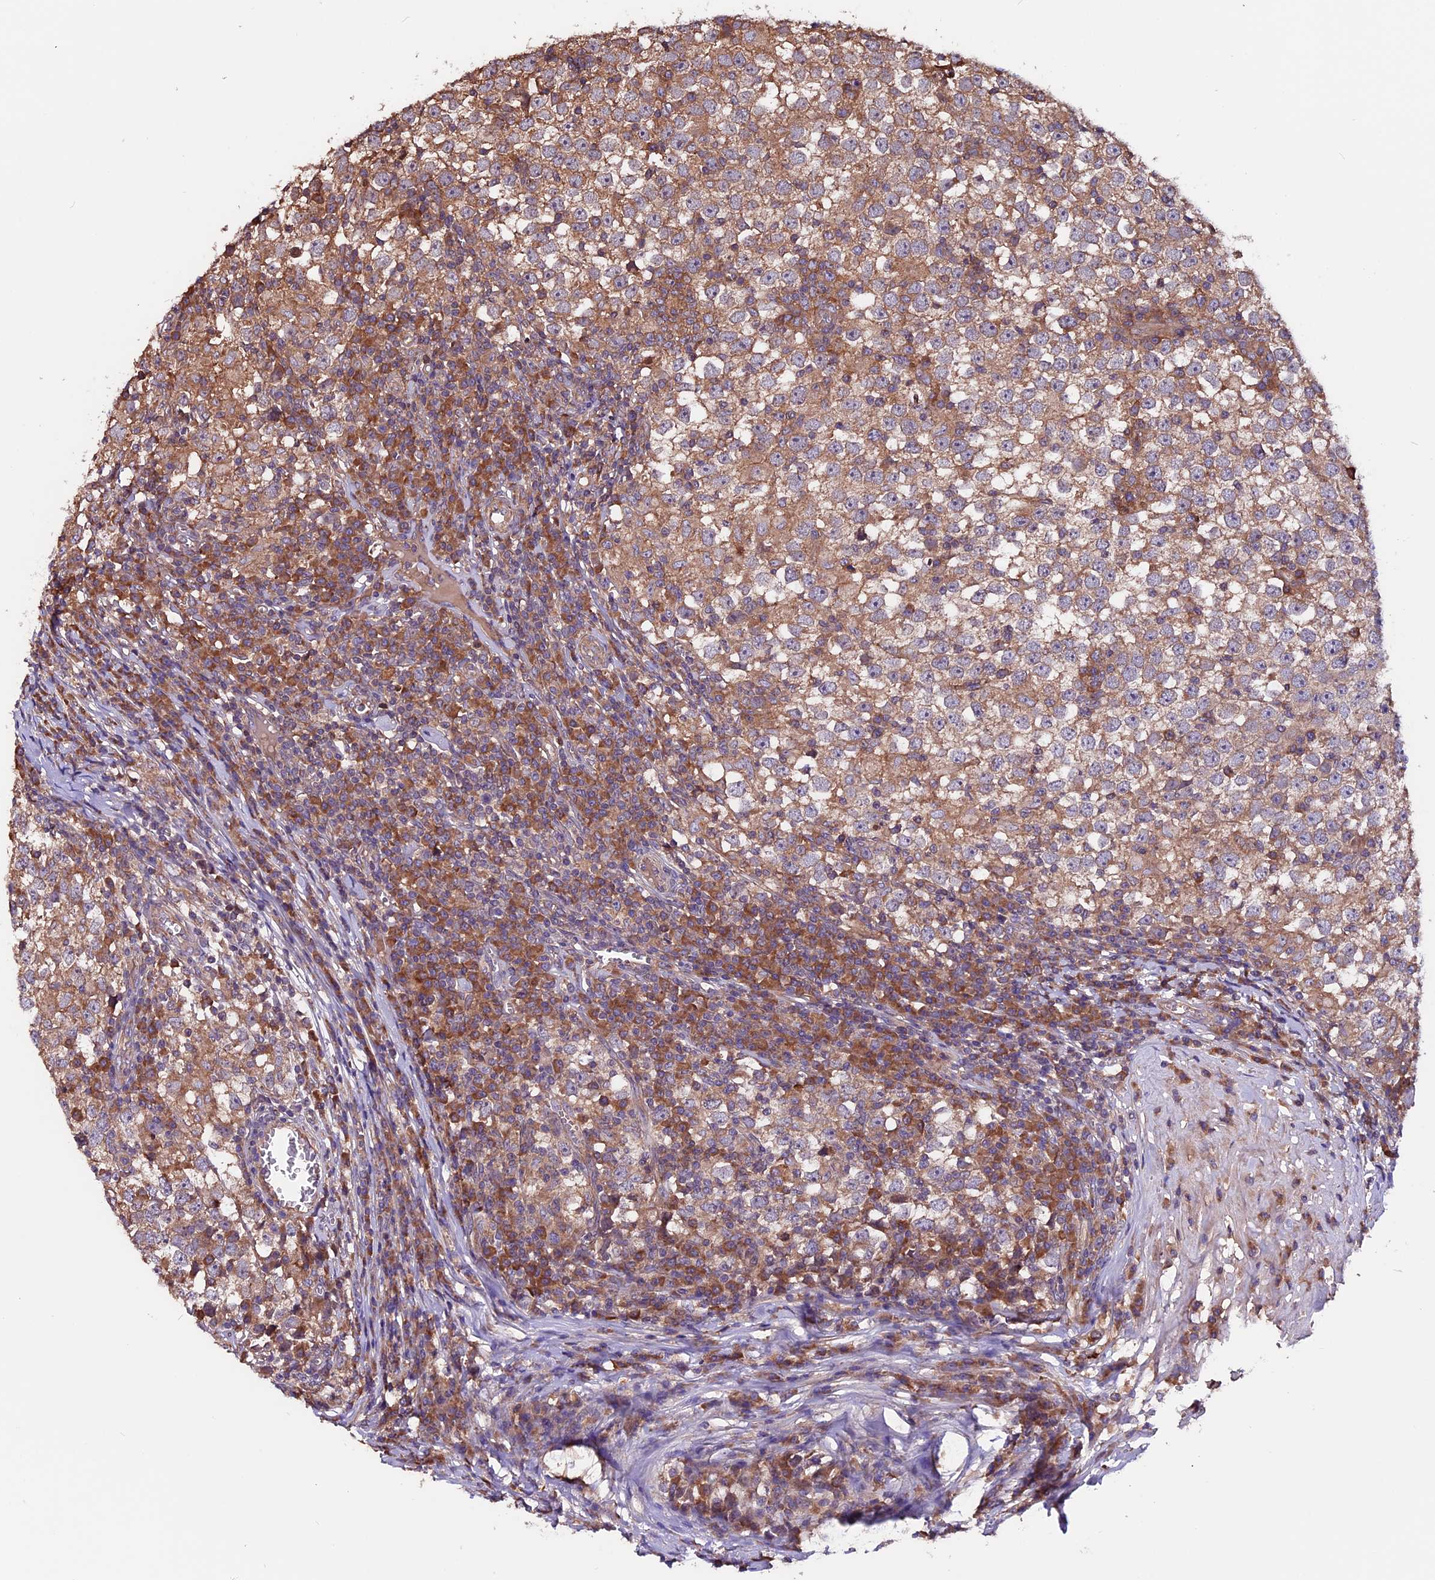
{"staining": {"intensity": "moderate", "quantity": ">75%", "location": "cytoplasmic/membranous"}, "tissue": "testis cancer", "cell_type": "Tumor cells", "image_type": "cancer", "snomed": [{"axis": "morphology", "description": "Seminoma, NOS"}, {"axis": "topography", "description": "Testis"}], "caption": "DAB immunohistochemical staining of testis cancer (seminoma) exhibits moderate cytoplasmic/membranous protein expression in about >75% of tumor cells.", "gene": "ZNF598", "patient": {"sex": "male", "age": 65}}